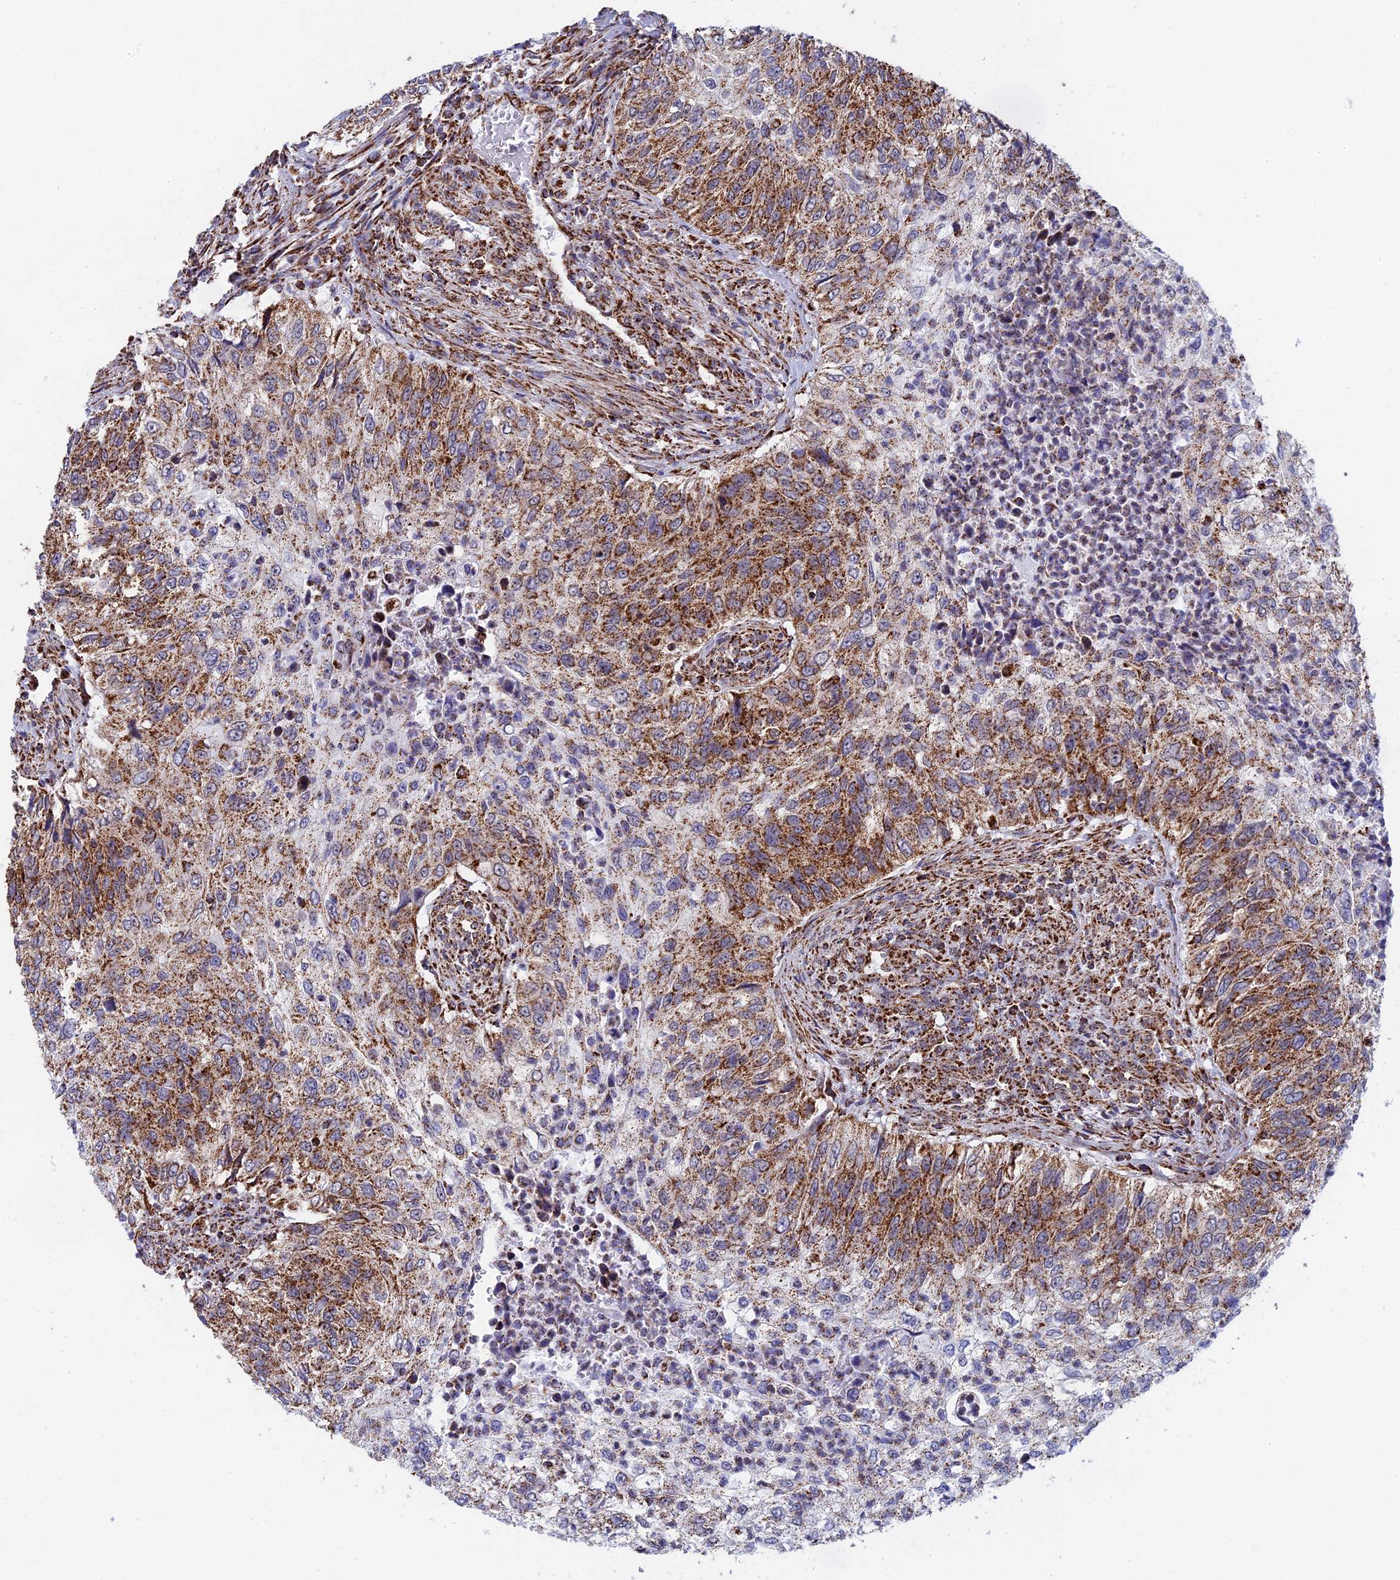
{"staining": {"intensity": "strong", "quantity": "25%-75%", "location": "cytoplasmic/membranous"}, "tissue": "urothelial cancer", "cell_type": "Tumor cells", "image_type": "cancer", "snomed": [{"axis": "morphology", "description": "Urothelial carcinoma, High grade"}, {"axis": "topography", "description": "Urinary bladder"}], "caption": "Strong cytoplasmic/membranous expression for a protein is present in approximately 25%-75% of tumor cells of urothelial cancer using IHC.", "gene": "CDC16", "patient": {"sex": "female", "age": 60}}